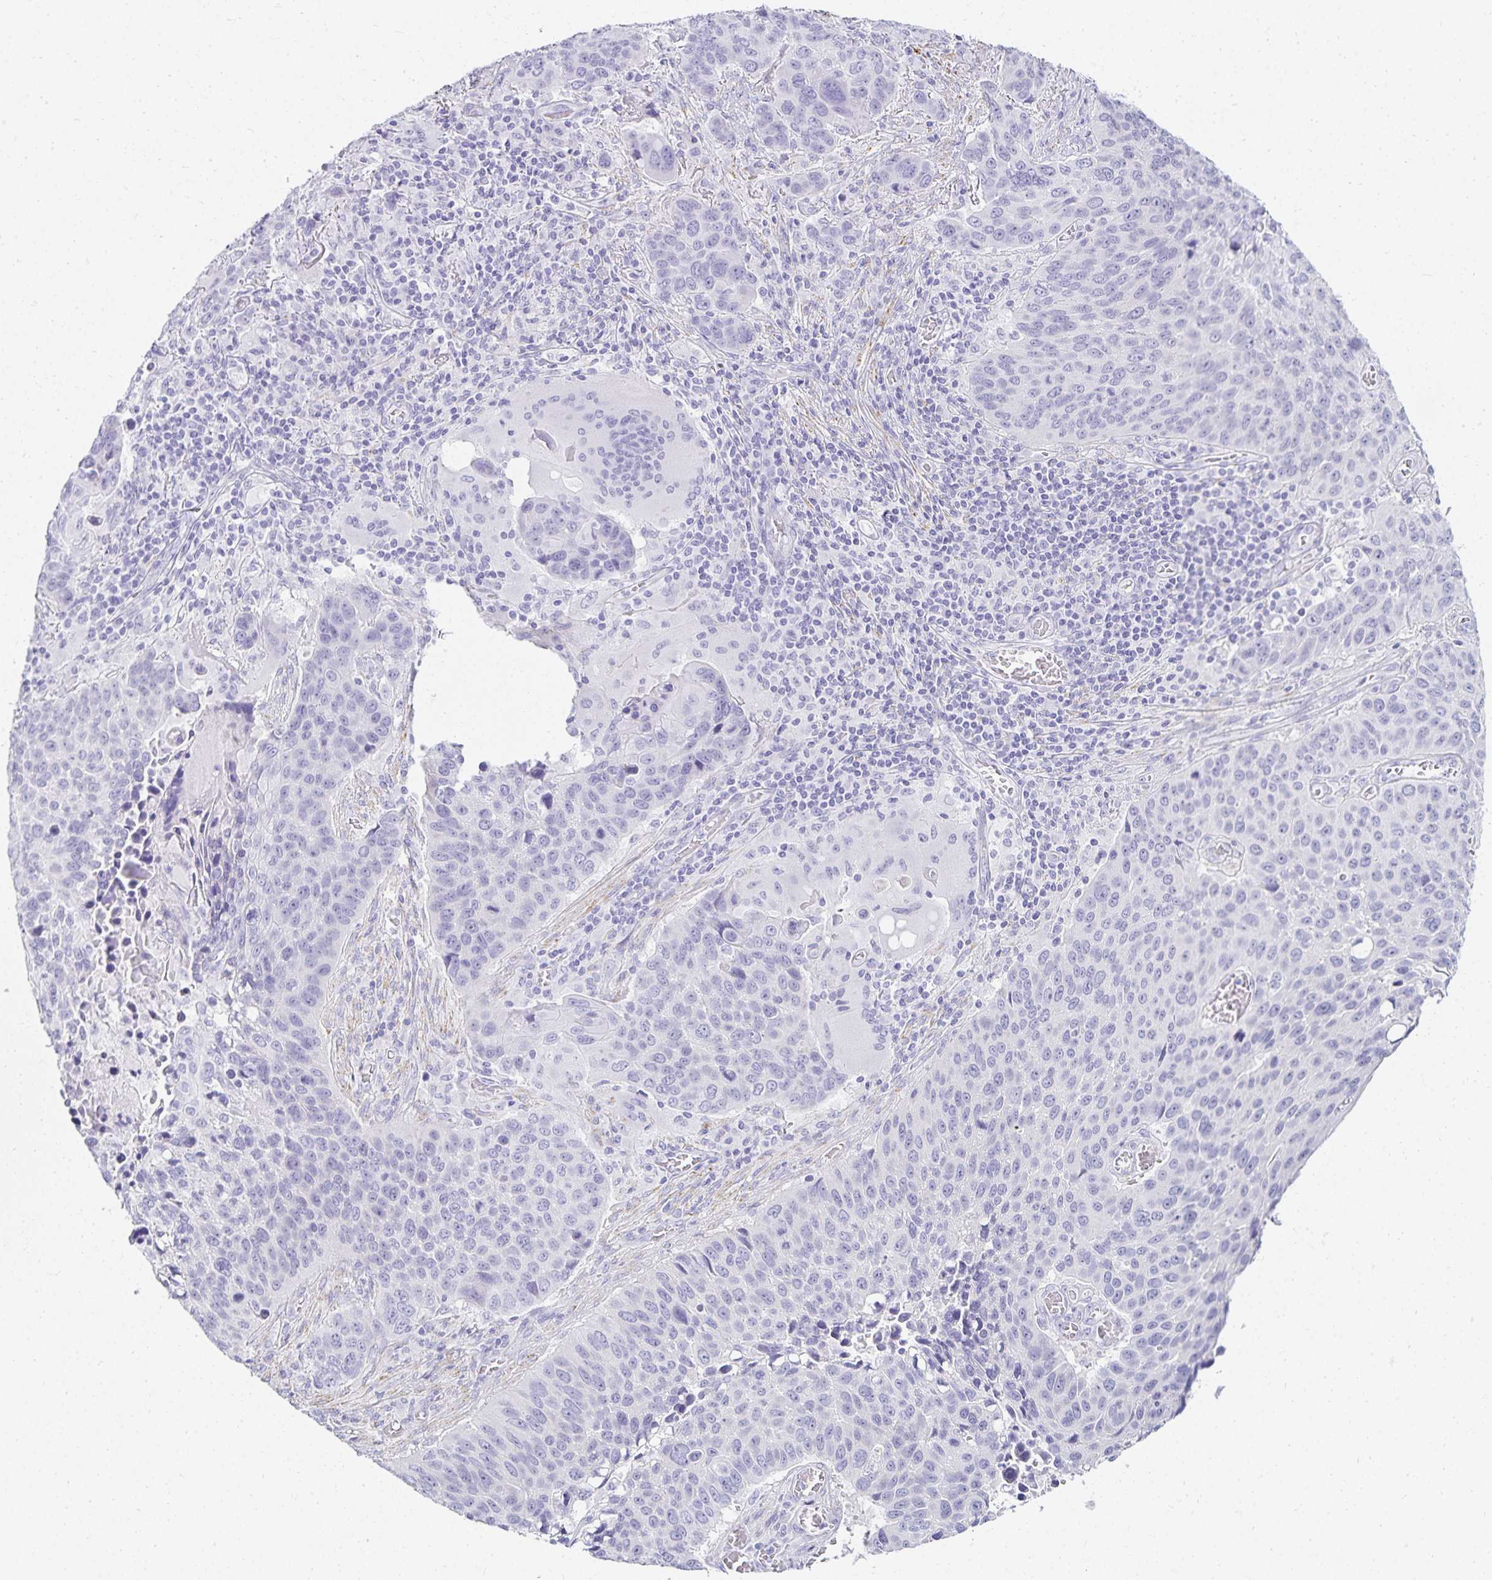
{"staining": {"intensity": "negative", "quantity": "none", "location": "none"}, "tissue": "lung cancer", "cell_type": "Tumor cells", "image_type": "cancer", "snomed": [{"axis": "morphology", "description": "Squamous cell carcinoma, NOS"}, {"axis": "topography", "description": "Lung"}], "caption": "Histopathology image shows no significant protein expression in tumor cells of squamous cell carcinoma (lung).", "gene": "GP2", "patient": {"sex": "male", "age": 68}}